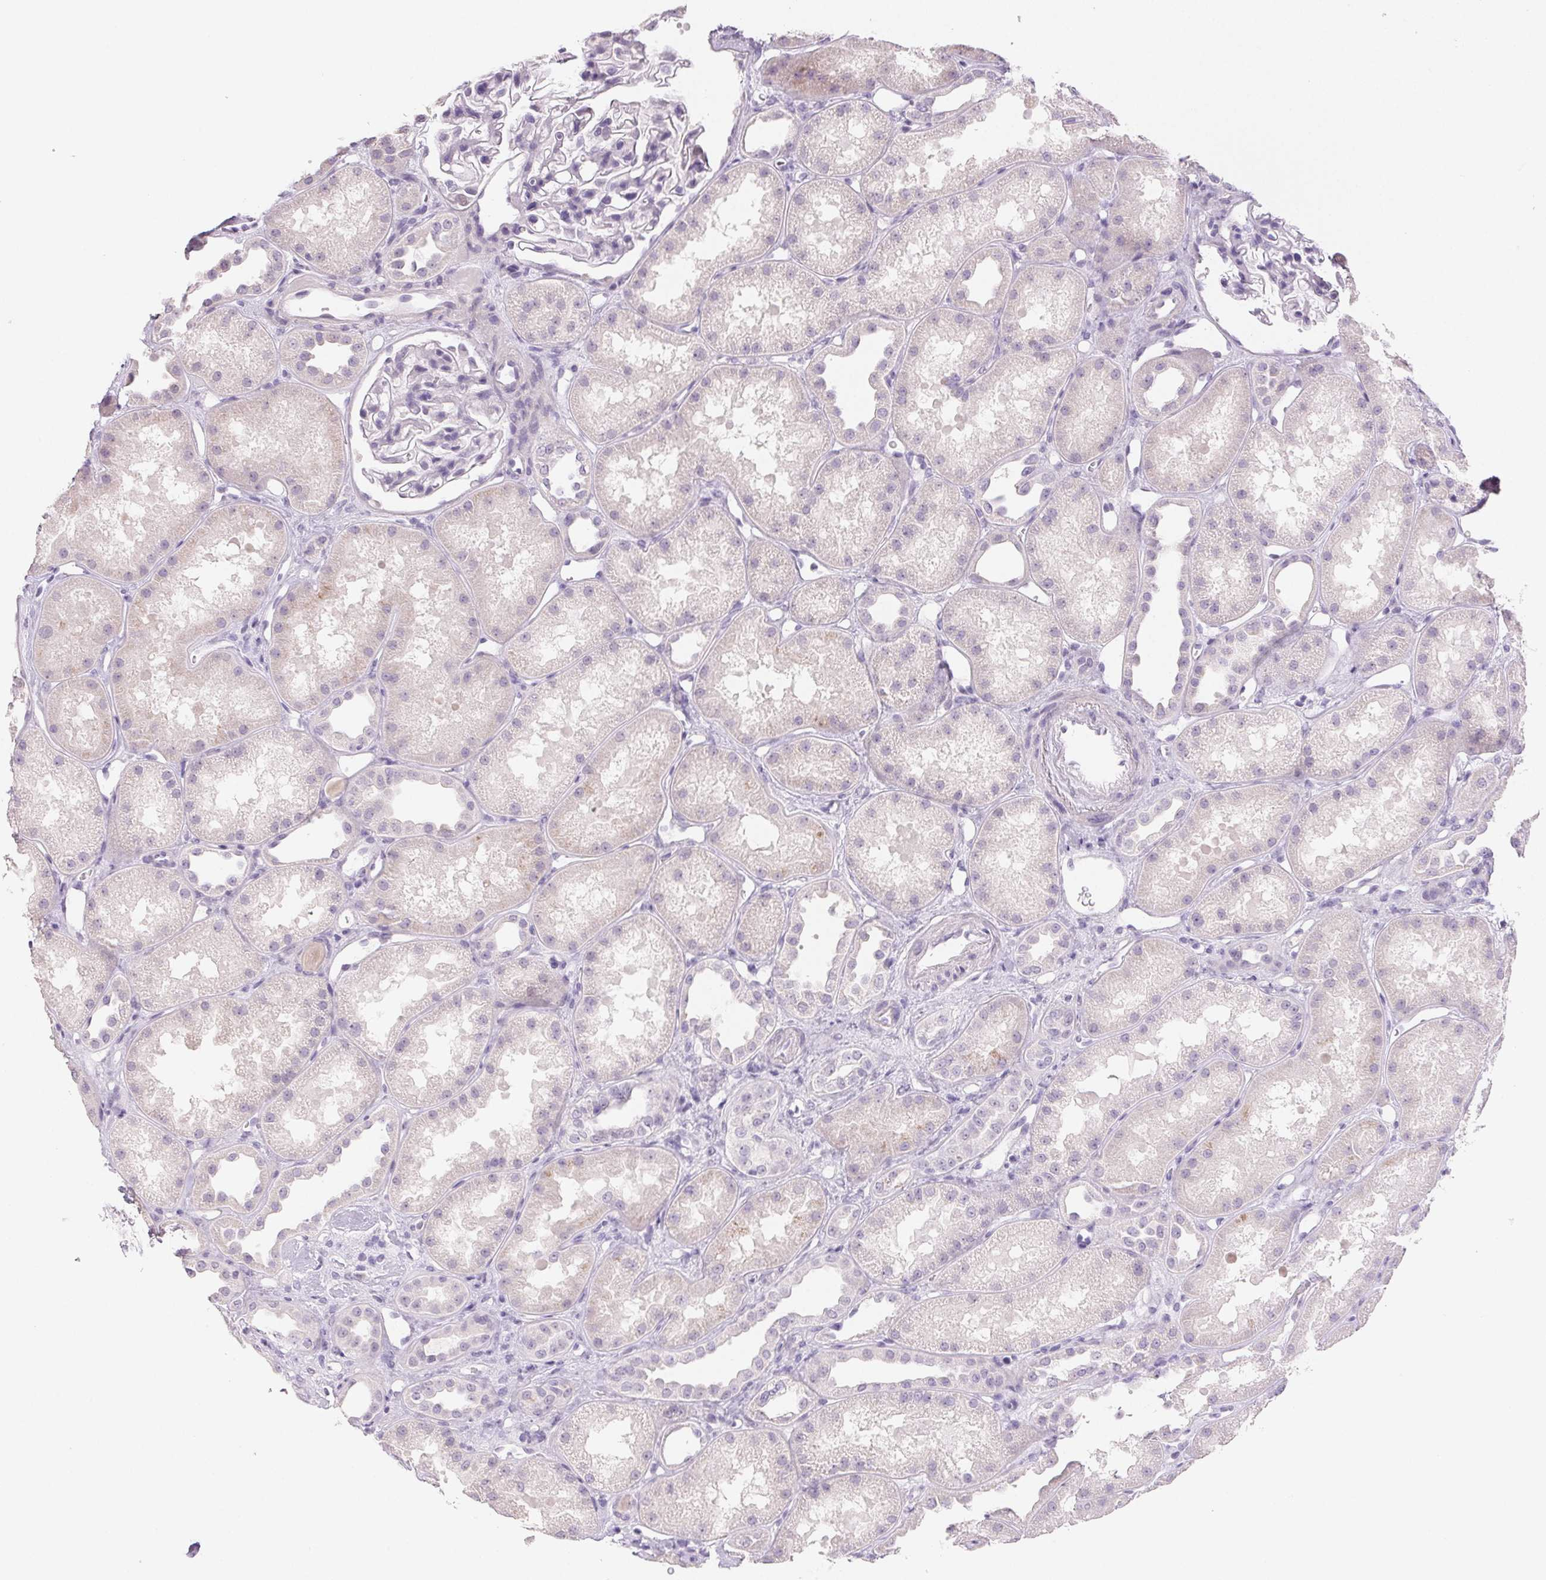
{"staining": {"intensity": "negative", "quantity": "none", "location": "none"}, "tissue": "kidney", "cell_type": "Cells in glomeruli", "image_type": "normal", "snomed": [{"axis": "morphology", "description": "Normal tissue, NOS"}, {"axis": "topography", "description": "Kidney"}], "caption": "High magnification brightfield microscopy of unremarkable kidney stained with DAB (3,3'-diaminobenzidine) (brown) and counterstained with hematoxylin (blue): cells in glomeruli show no significant positivity. (DAB IHC, high magnification).", "gene": "BPIFB2", "patient": {"sex": "male", "age": 61}}